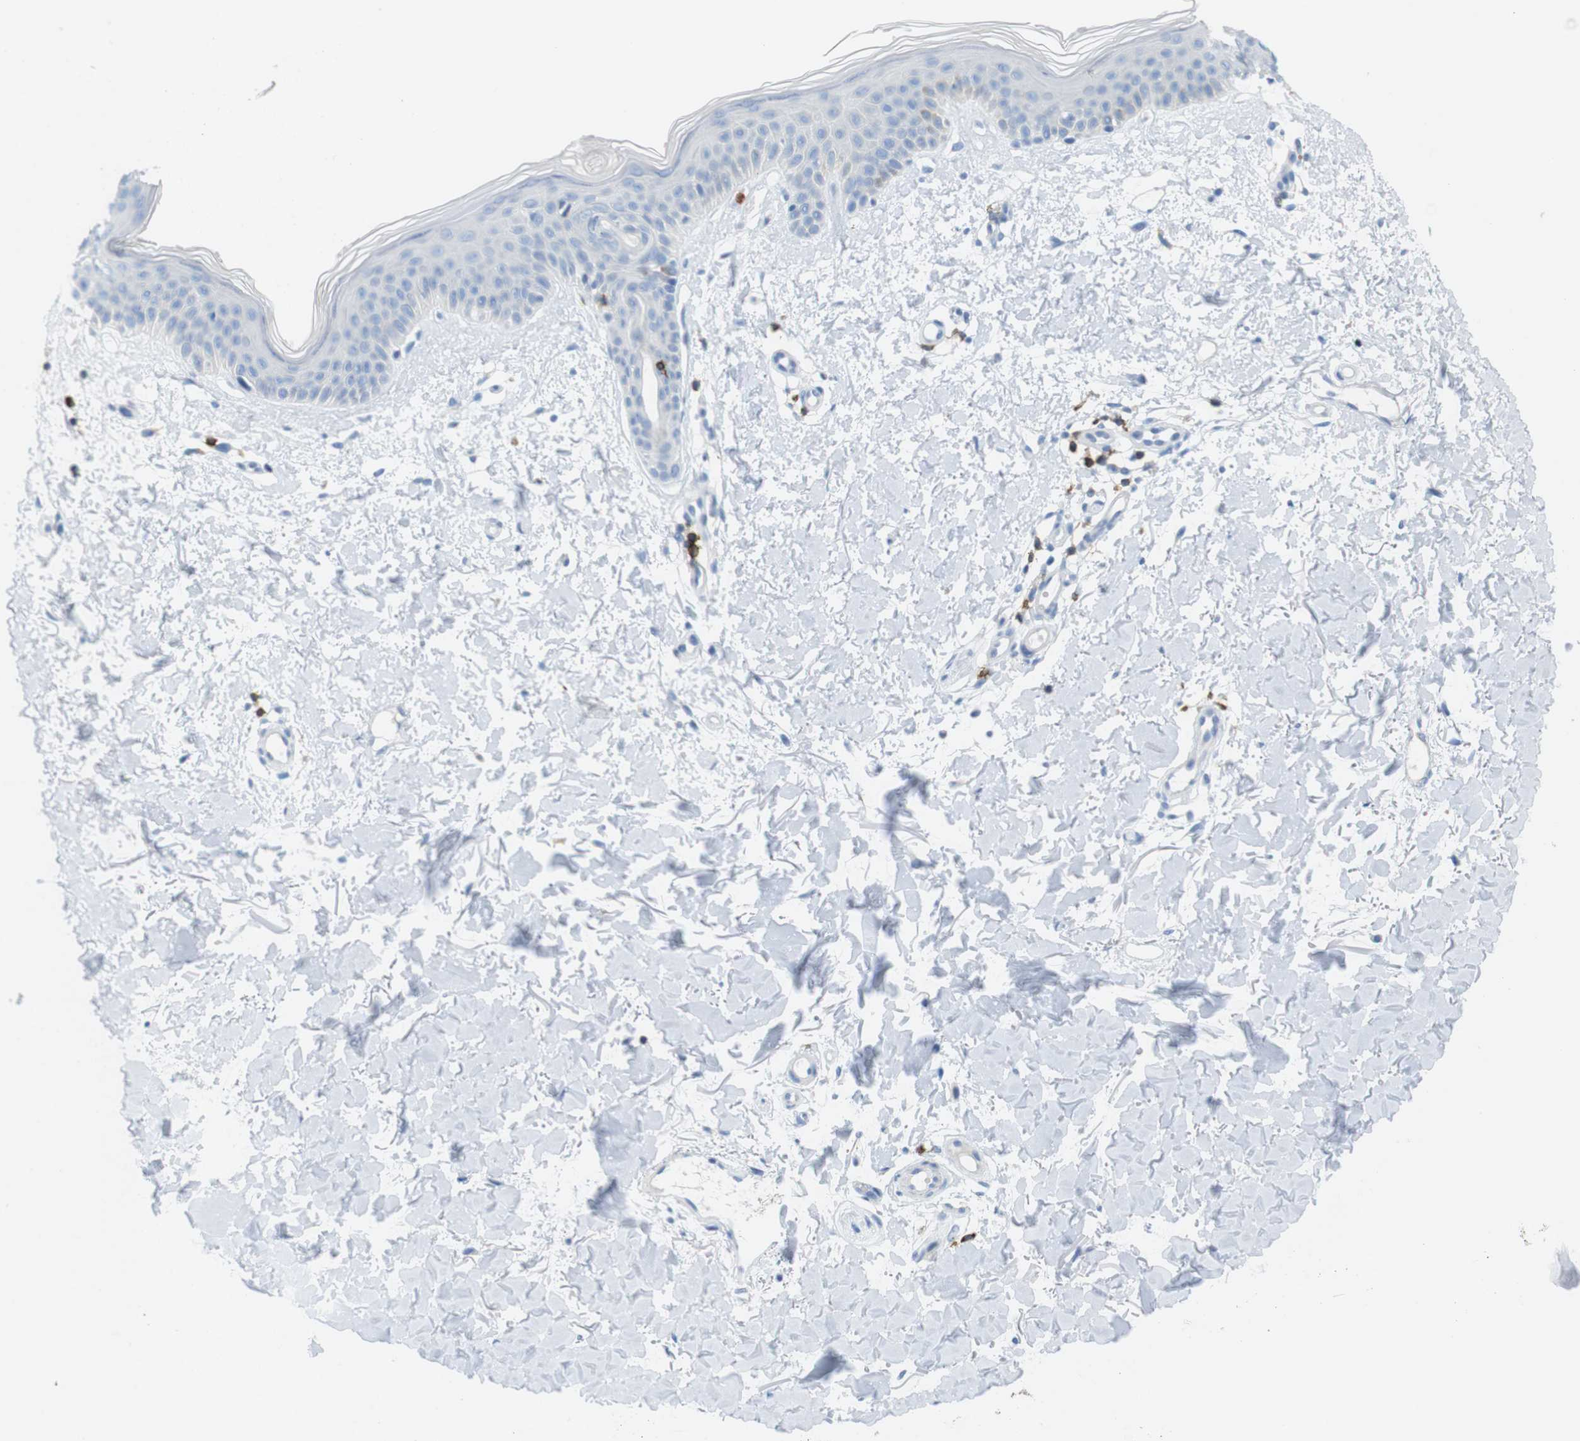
{"staining": {"intensity": "negative", "quantity": "none", "location": "none"}, "tissue": "skin", "cell_type": "Fibroblasts", "image_type": "normal", "snomed": [{"axis": "morphology", "description": "Normal tissue, NOS"}, {"axis": "topography", "description": "Skin"}], "caption": "DAB immunohistochemical staining of normal skin demonstrates no significant staining in fibroblasts.", "gene": "CD5", "patient": {"sex": "female", "age": 56}}